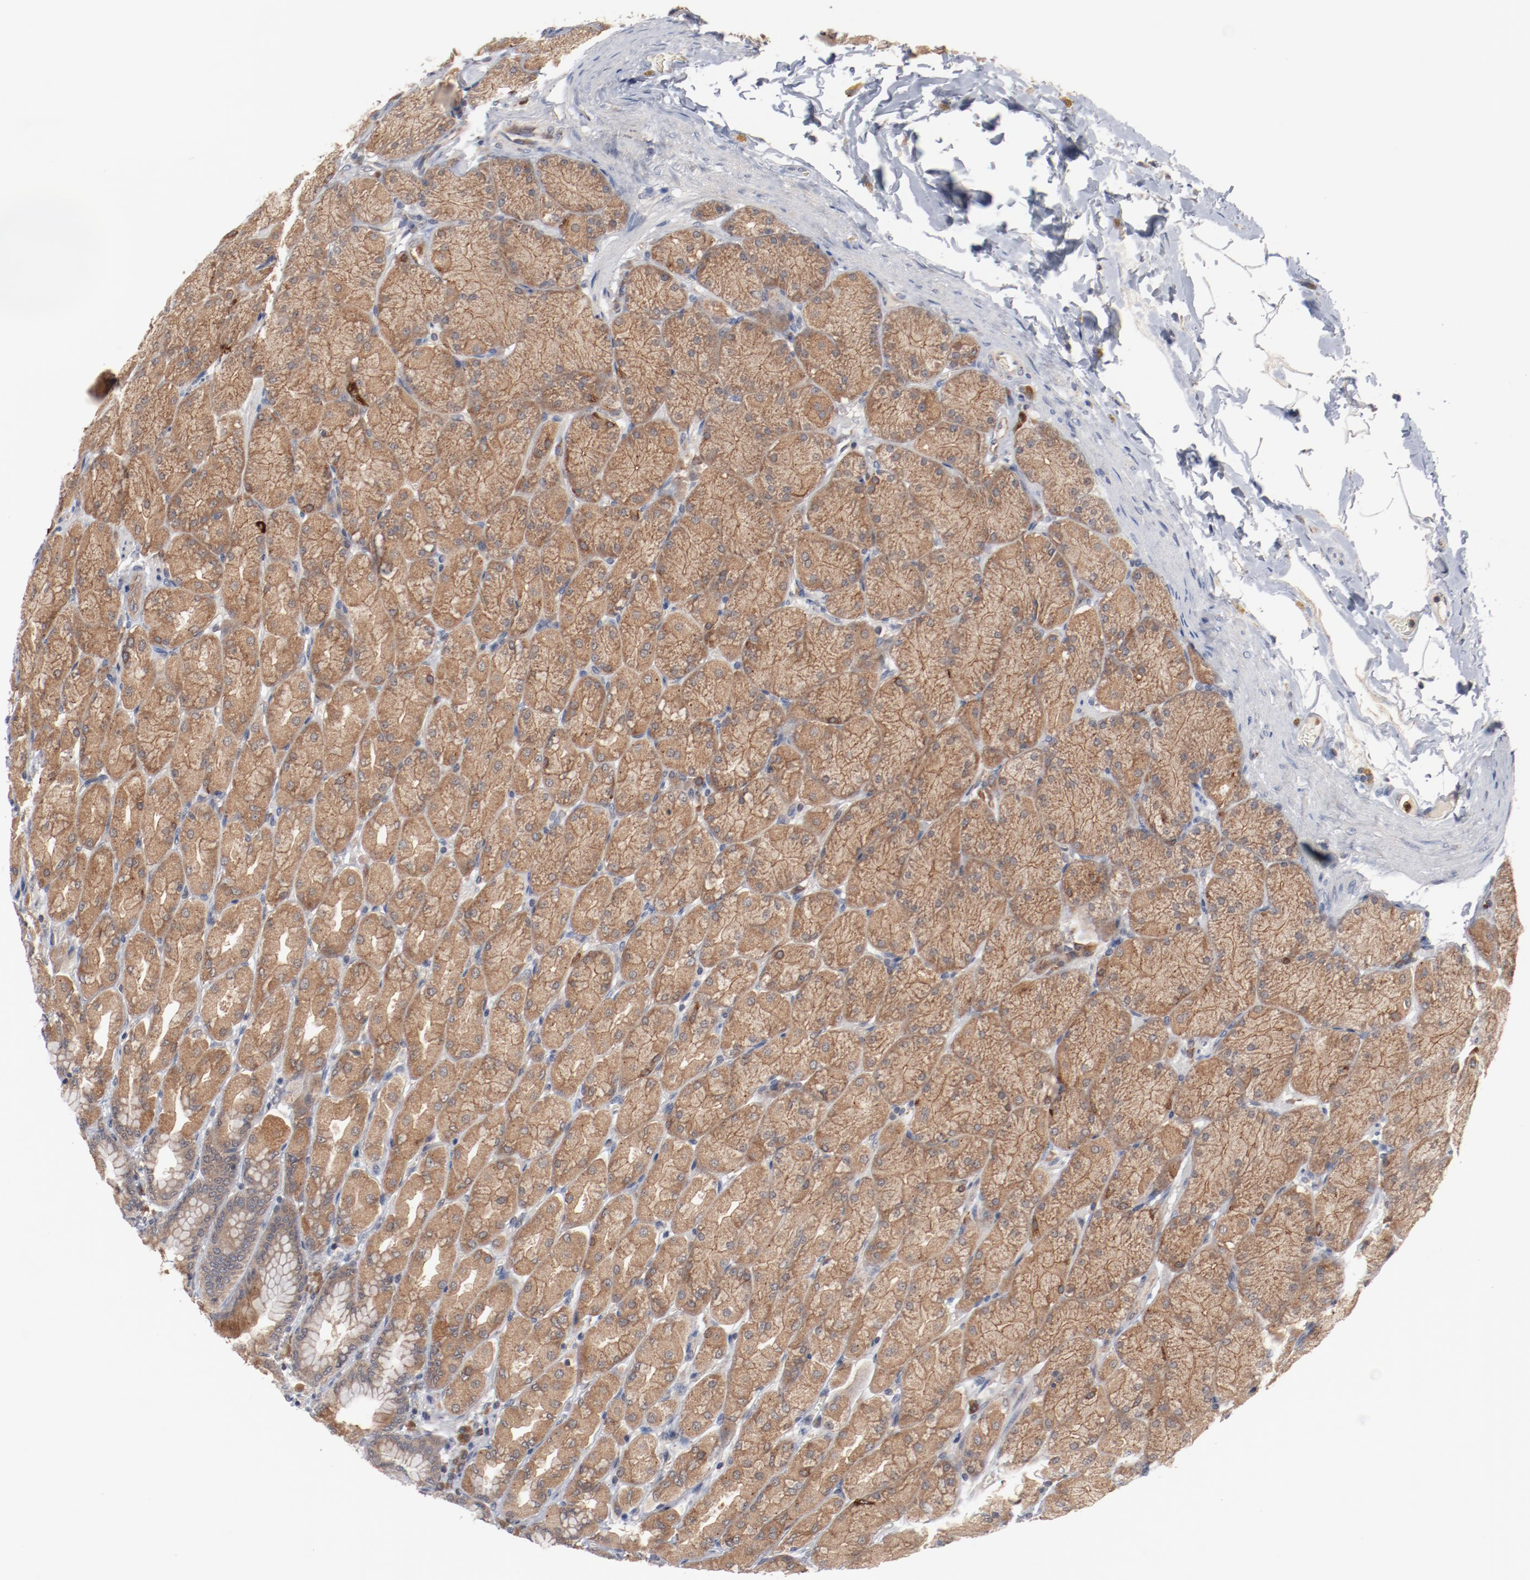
{"staining": {"intensity": "moderate", "quantity": ">75%", "location": "cytoplasmic/membranous"}, "tissue": "stomach", "cell_type": "Glandular cells", "image_type": "normal", "snomed": [{"axis": "morphology", "description": "Normal tissue, NOS"}, {"axis": "topography", "description": "Stomach, upper"}], "caption": "Immunohistochemistry (IHC) of benign human stomach demonstrates medium levels of moderate cytoplasmic/membranous expression in approximately >75% of glandular cells. (IHC, brightfield microscopy, high magnification).", "gene": "RNASE11", "patient": {"sex": "female", "age": 56}}